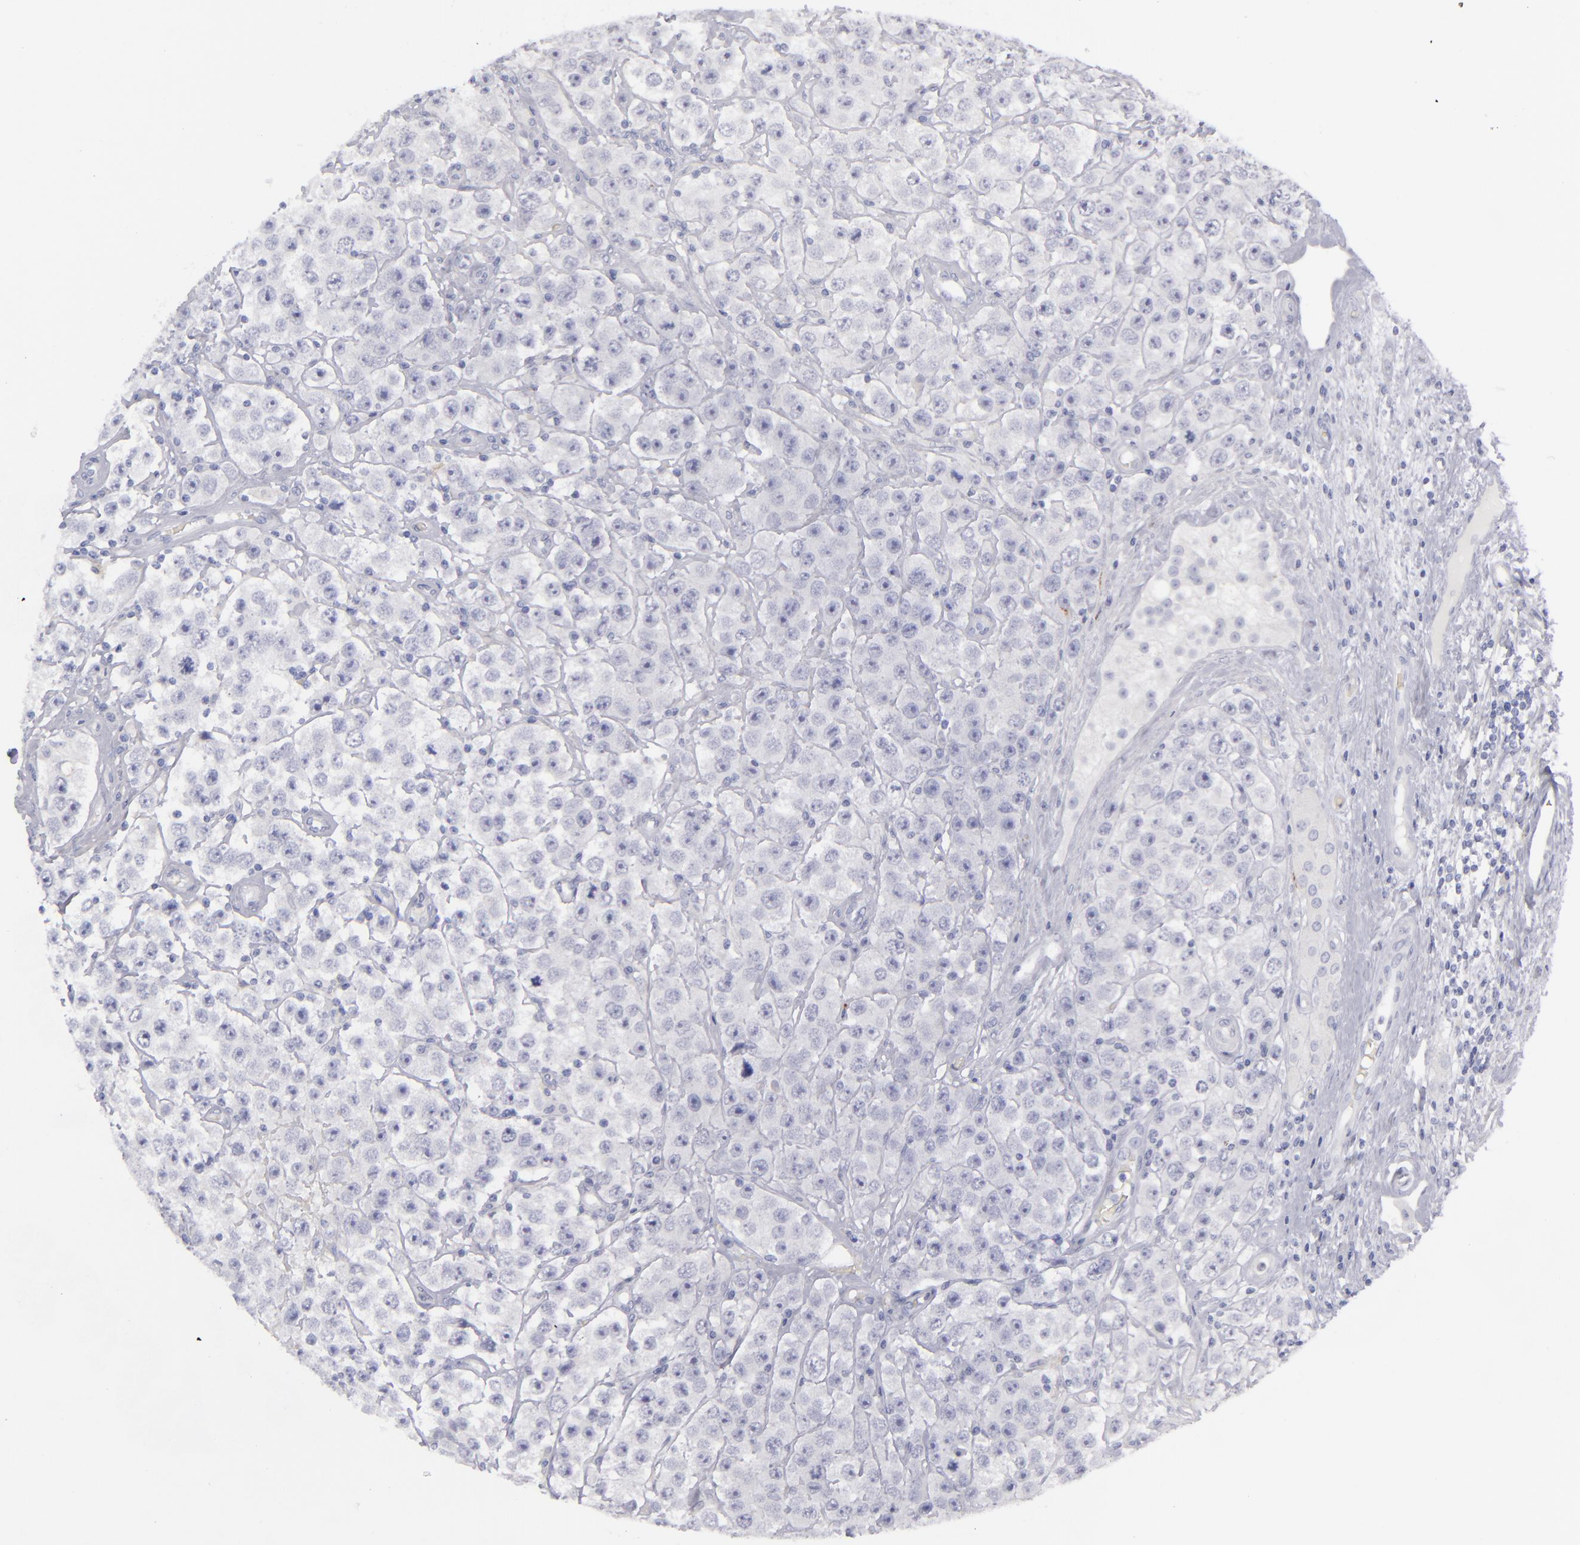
{"staining": {"intensity": "negative", "quantity": "none", "location": "none"}, "tissue": "testis cancer", "cell_type": "Tumor cells", "image_type": "cancer", "snomed": [{"axis": "morphology", "description": "Seminoma, NOS"}, {"axis": "topography", "description": "Testis"}], "caption": "IHC of human testis cancer exhibits no staining in tumor cells. Brightfield microscopy of immunohistochemistry (IHC) stained with DAB (brown) and hematoxylin (blue), captured at high magnification.", "gene": "ANPEP", "patient": {"sex": "male", "age": 52}}